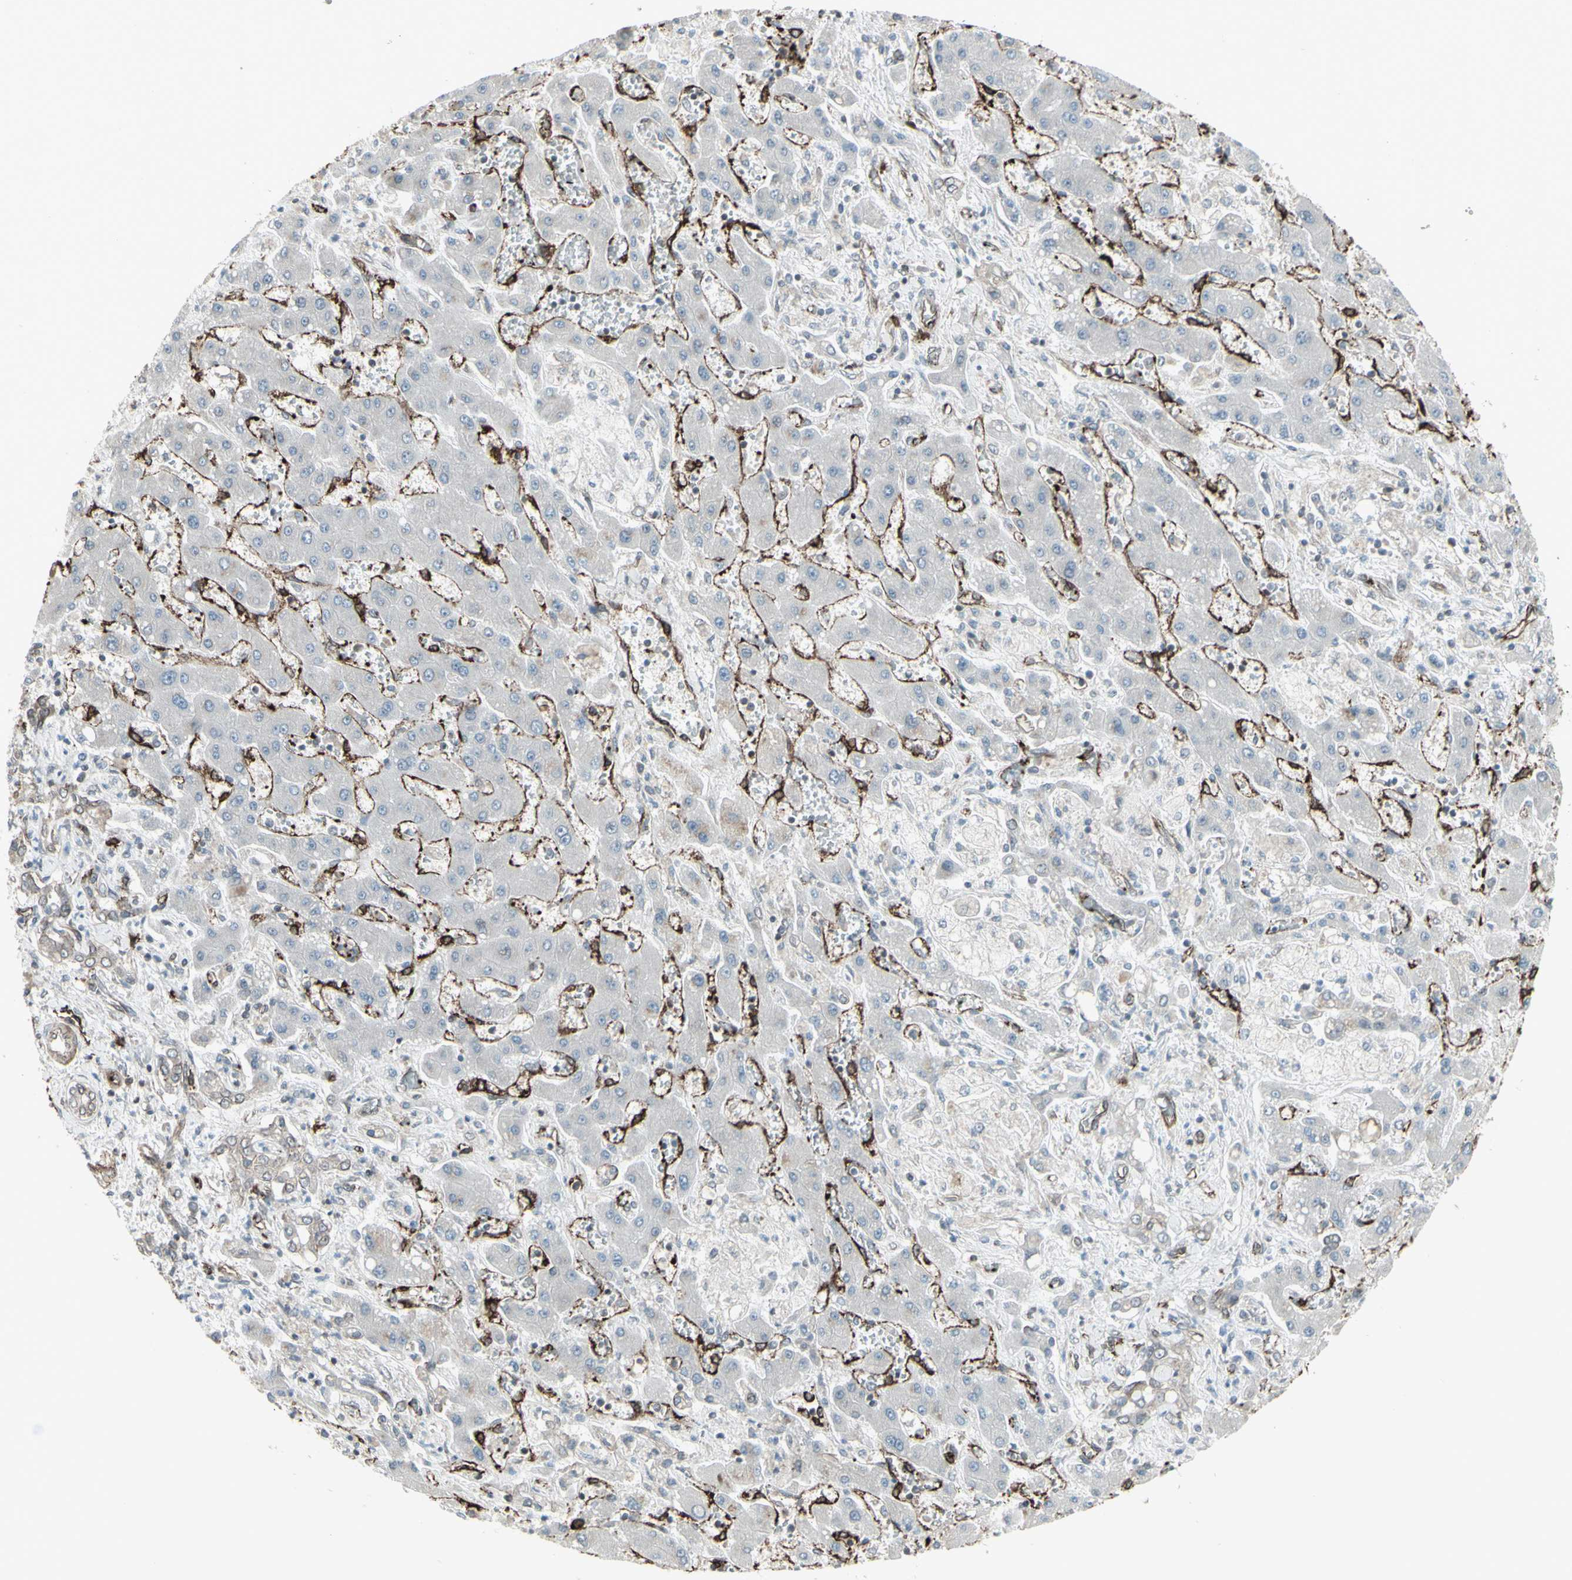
{"staining": {"intensity": "negative", "quantity": "none", "location": "none"}, "tissue": "liver cancer", "cell_type": "Tumor cells", "image_type": "cancer", "snomed": [{"axis": "morphology", "description": "Cholangiocarcinoma"}, {"axis": "topography", "description": "Liver"}], "caption": "This is an IHC histopathology image of liver cancer. There is no positivity in tumor cells.", "gene": "DTX3L", "patient": {"sex": "male", "age": 50}}